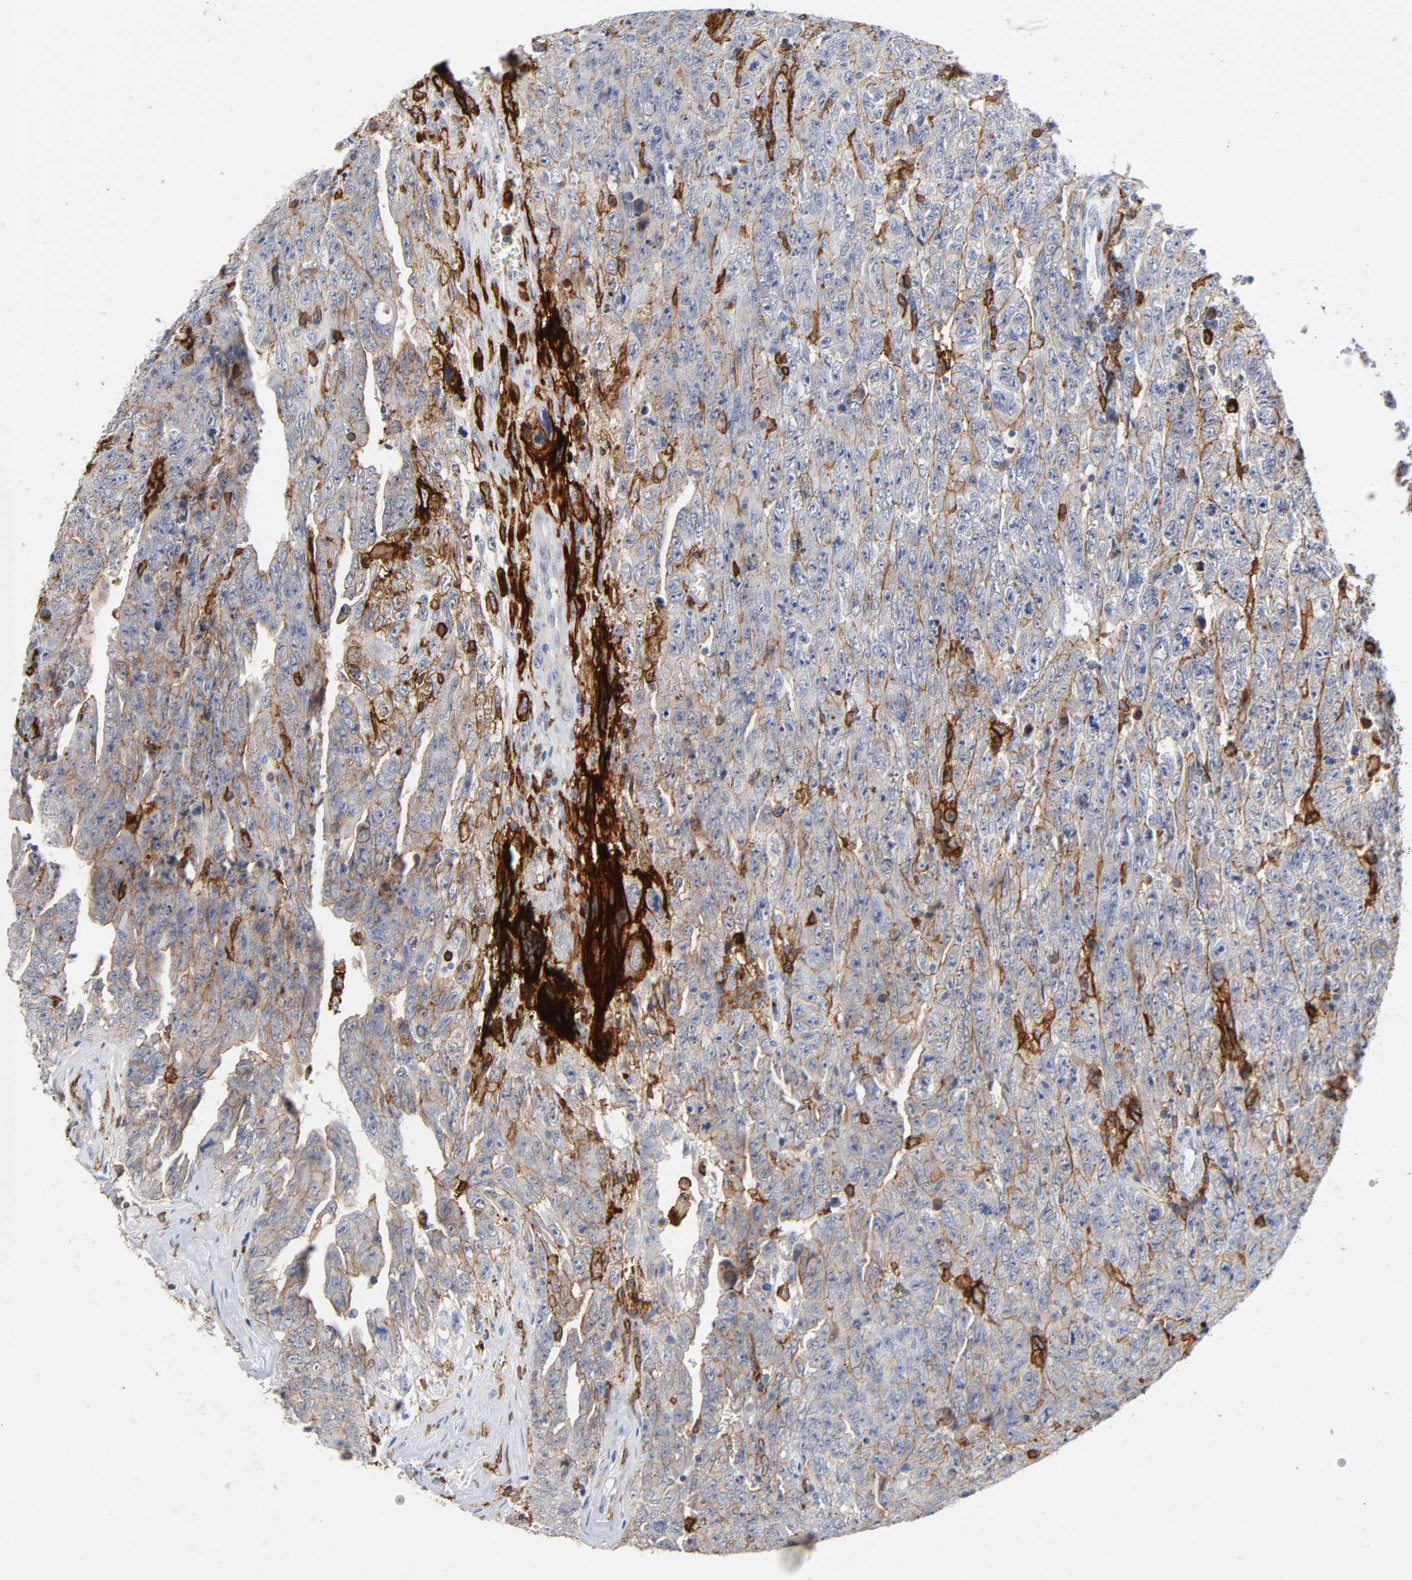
{"staining": {"intensity": "negative", "quantity": "none", "location": "none"}, "tissue": "testis cancer", "cell_type": "Tumor cells", "image_type": "cancer", "snomed": [{"axis": "morphology", "description": "Carcinoma, Embryonal, NOS"}, {"axis": "topography", "description": "Testis"}], "caption": "This image is of testis embryonal carcinoma stained with IHC to label a protein in brown with the nuclei are counter-stained blue. There is no expression in tumor cells. (DAB (3,3'-diaminobenzidine) immunohistochemistry (IHC) visualized using brightfield microscopy, high magnification).", "gene": "LYN", "patient": {"sex": "male", "age": 28}}